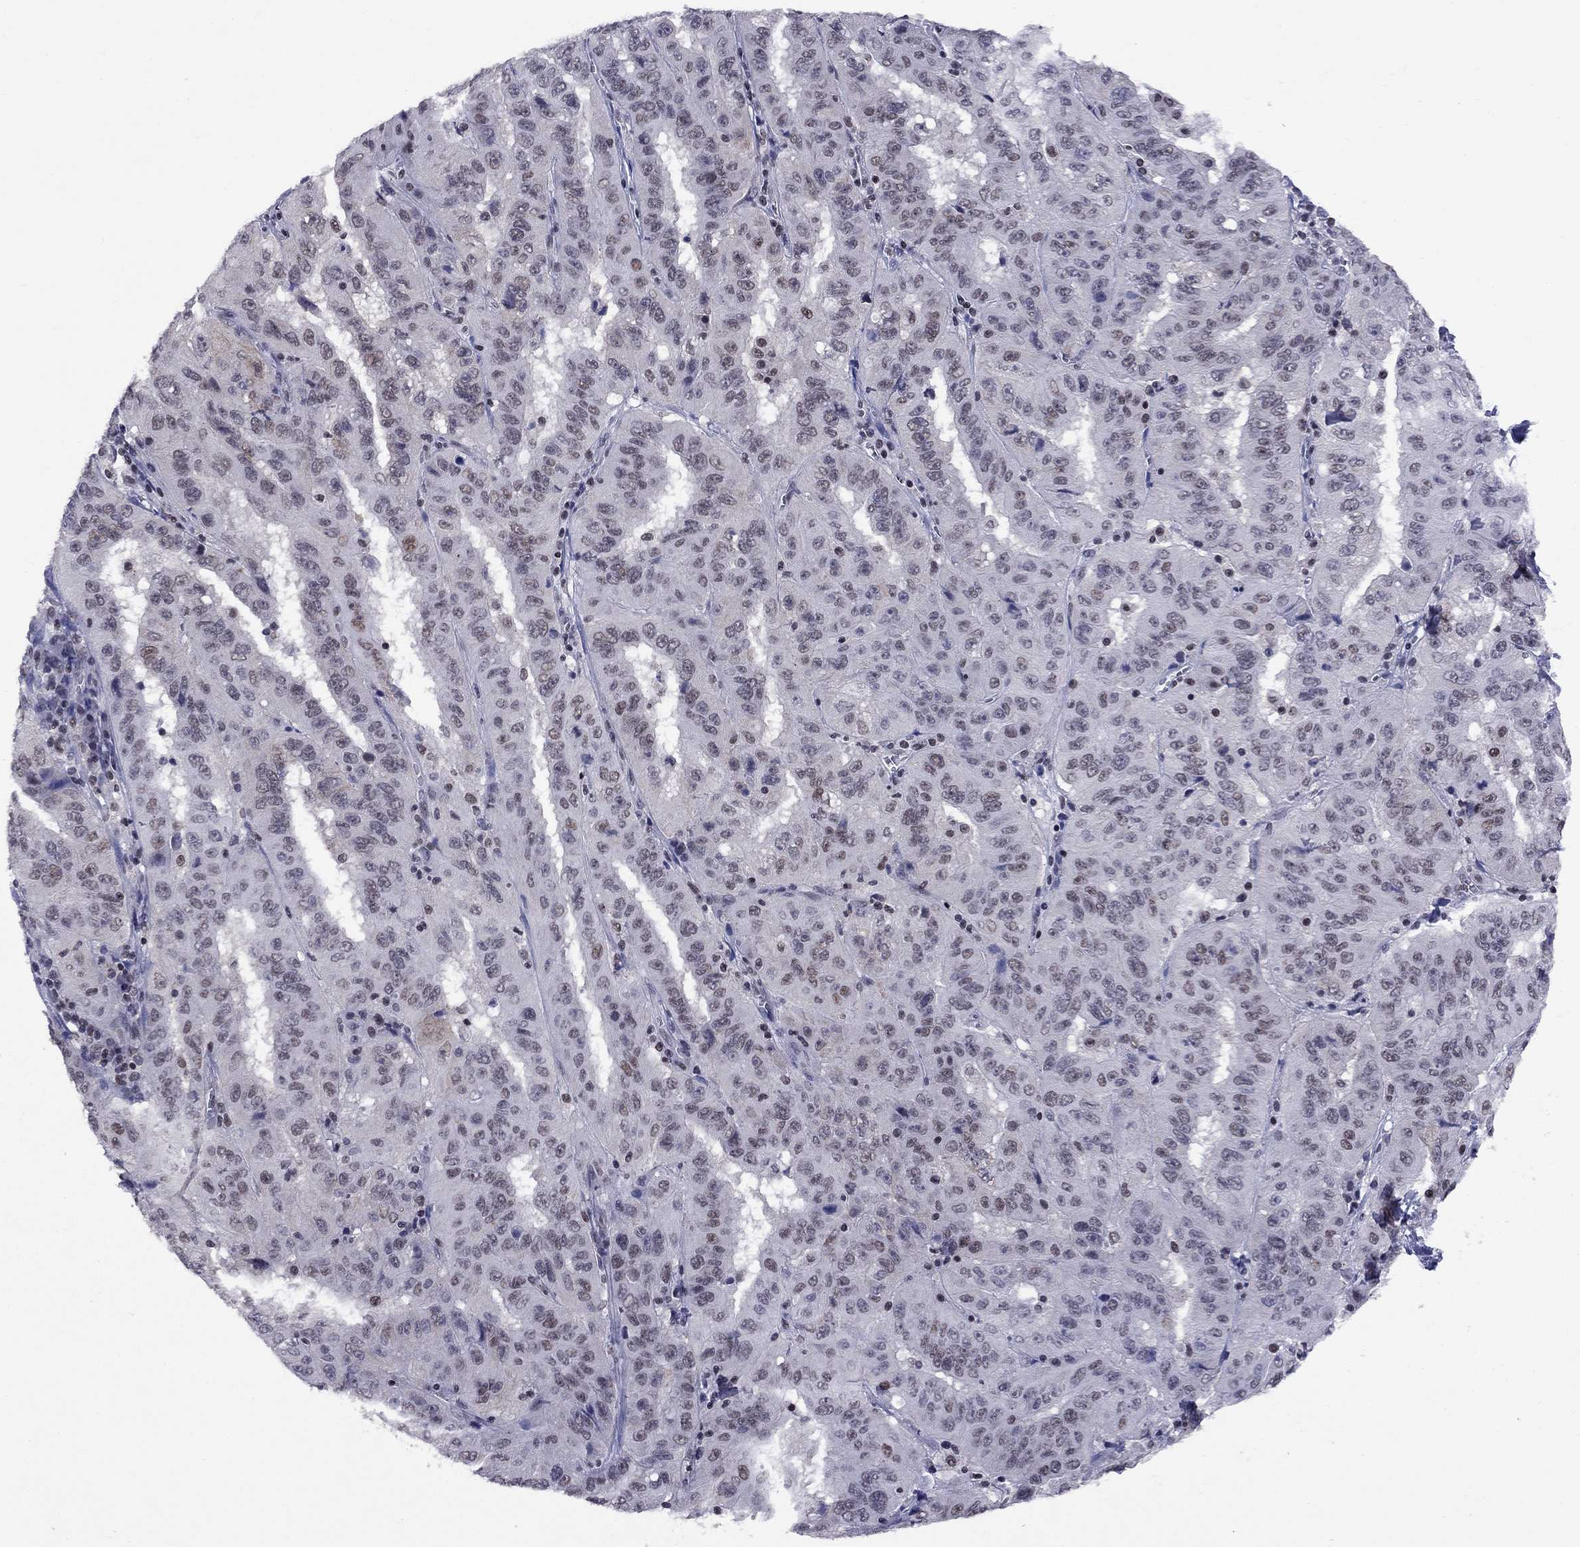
{"staining": {"intensity": "weak", "quantity": "<25%", "location": "nuclear"}, "tissue": "pancreatic cancer", "cell_type": "Tumor cells", "image_type": "cancer", "snomed": [{"axis": "morphology", "description": "Adenocarcinoma, NOS"}, {"axis": "topography", "description": "Pancreas"}], "caption": "Micrograph shows no significant protein positivity in tumor cells of pancreatic adenocarcinoma.", "gene": "TAF9", "patient": {"sex": "male", "age": 63}}